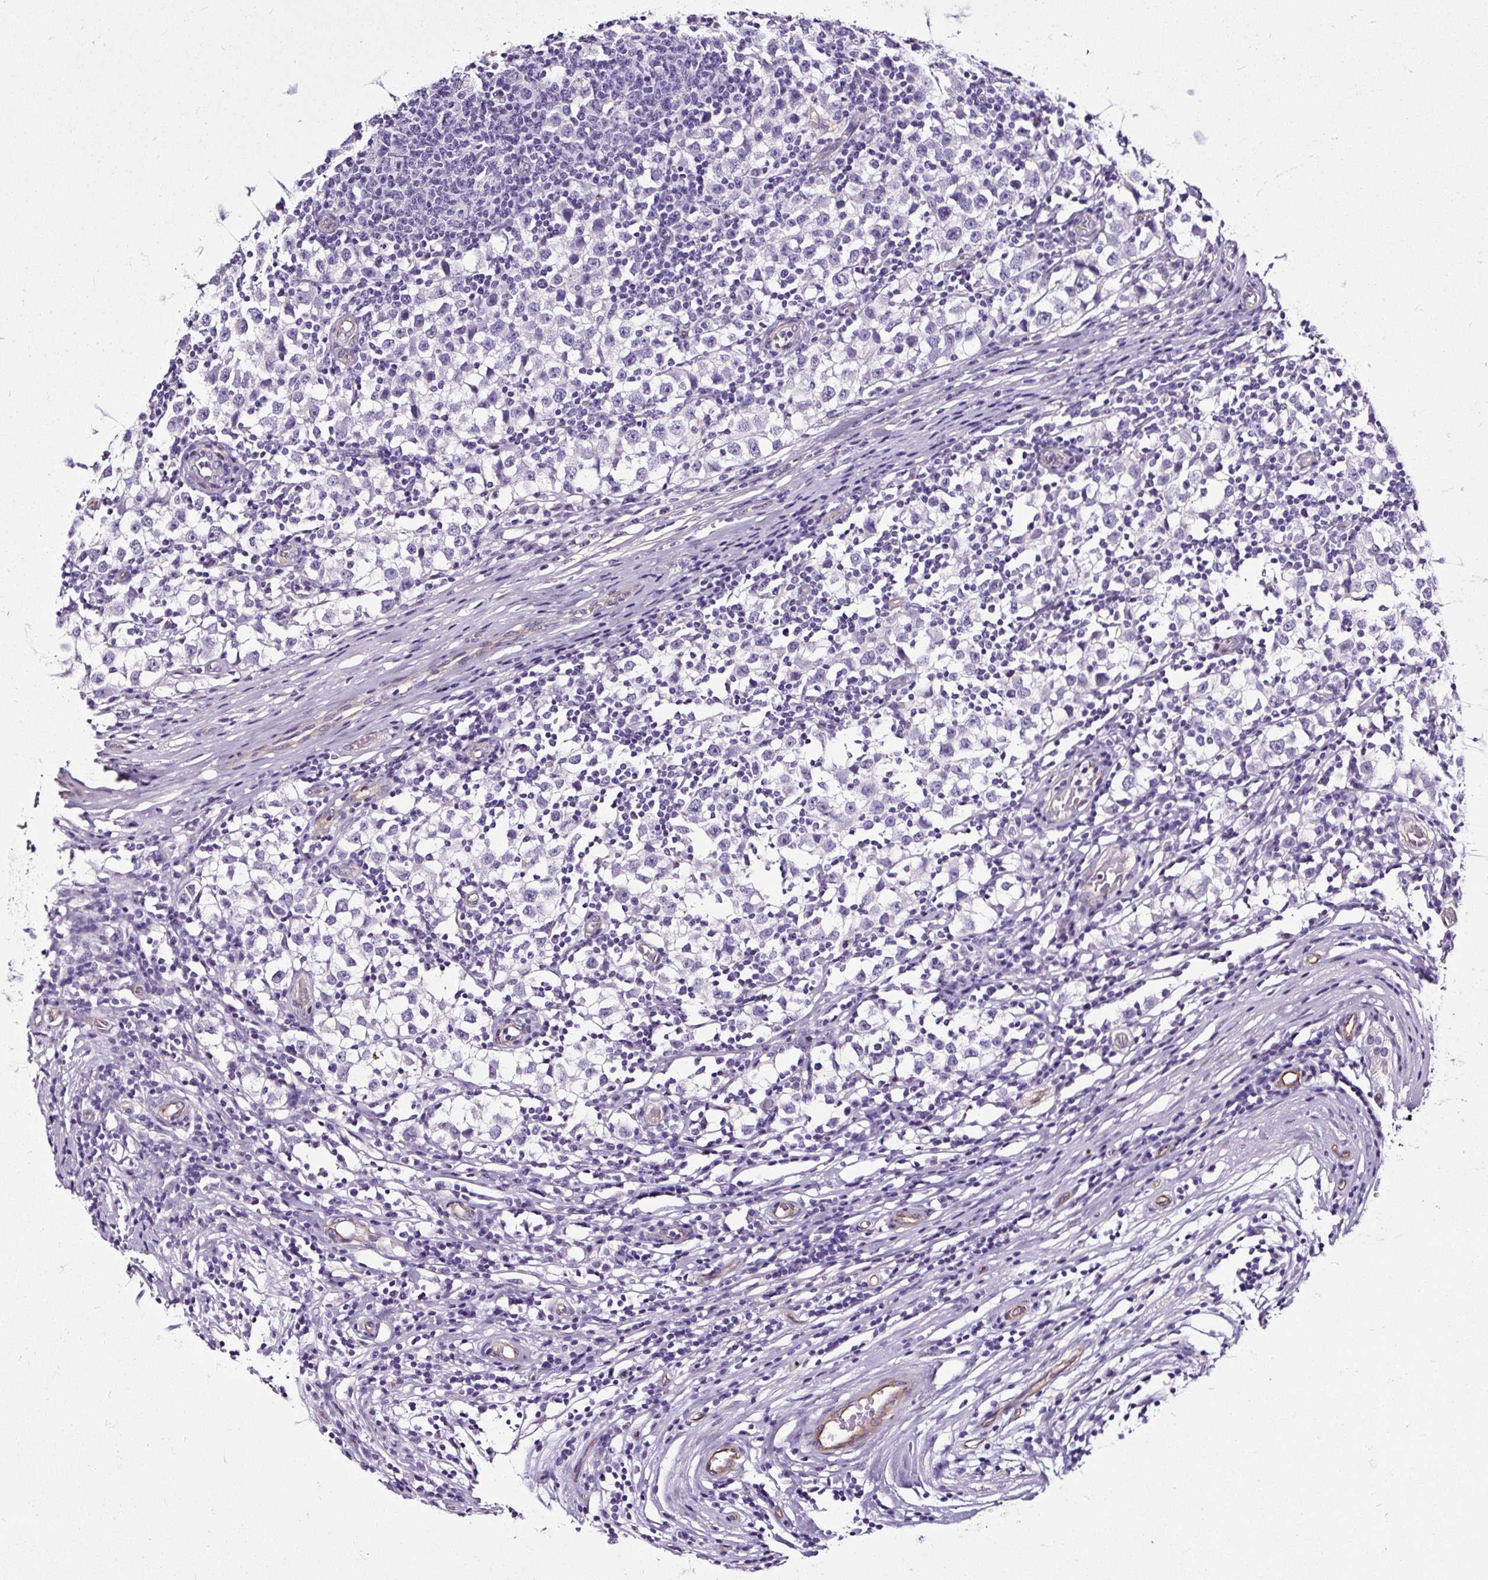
{"staining": {"intensity": "negative", "quantity": "none", "location": "none"}, "tissue": "testis cancer", "cell_type": "Tumor cells", "image_type": "cancer", "snomed": [{"axis": "morphology", "description": "Seminoma, NOS"}, {"axis": "topography", "description": "Testis"}], "caption": "A histopathology image of seminoma (testis) stained for a protein exhibits no brown staining in tumor cells.", "gene": "SLC7A8", "patient": {"sex": "male", "age": 65}}